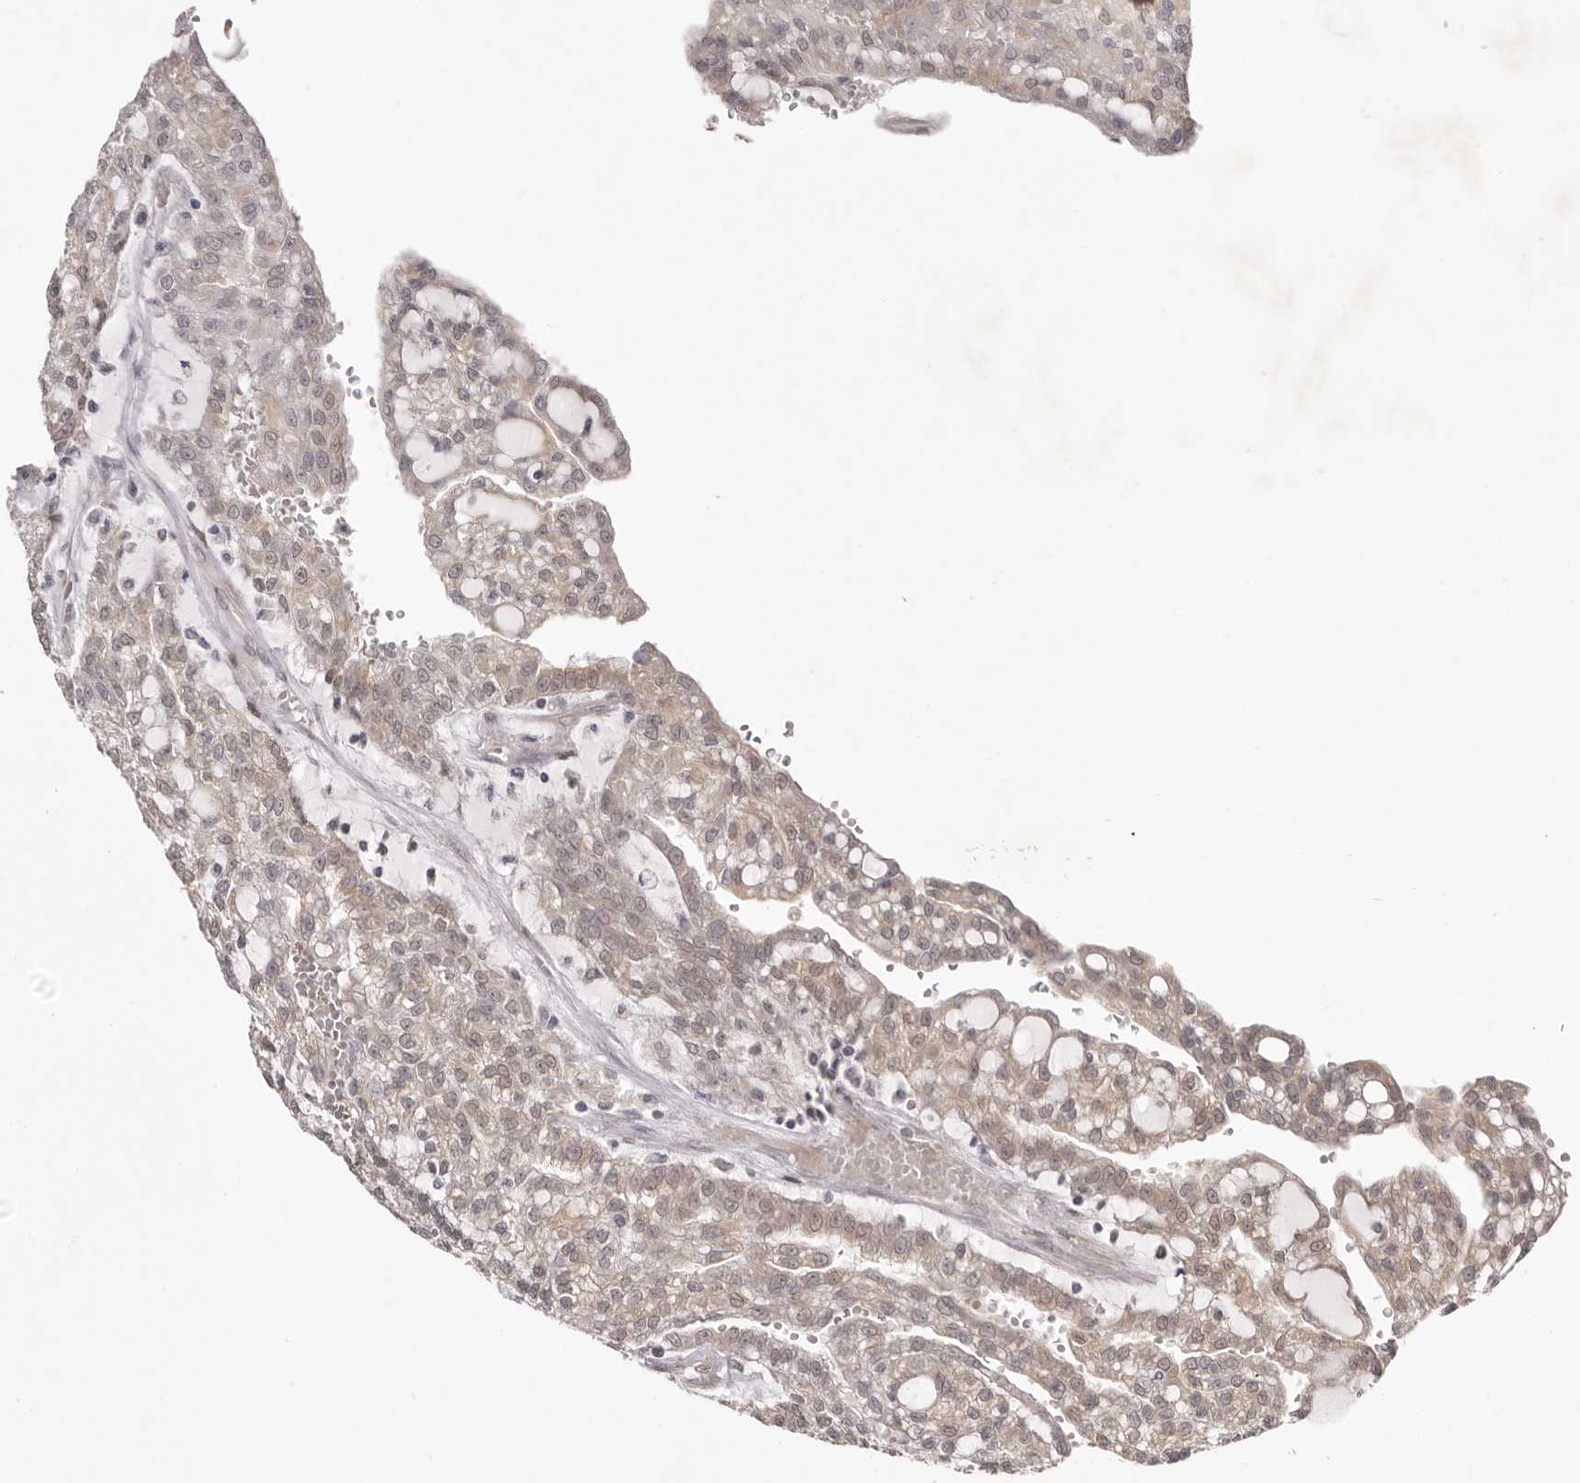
{"staining": {"intensity": "moderate", "quantity": ">75%", "location": "cytoplasmic/membranous,nuclear"}, "tissue": "renal cancer", "cell_type": "Tumor cells", "image_type": "cancer", "snomed": [{"axis": "morphology", "description": "Adenocarcinoma, NOS"}, {"axis": "topography", "description": "Kidney"}], "caption": "Human adenocarcinoma (renal) stained with a brown dye shows moderate cytoplasmic/membranous and nuclear positive expression in approximately >75% of tumor cells.", "gene": "NSUN4", "patient": {"sex": "male", "age": 63}}